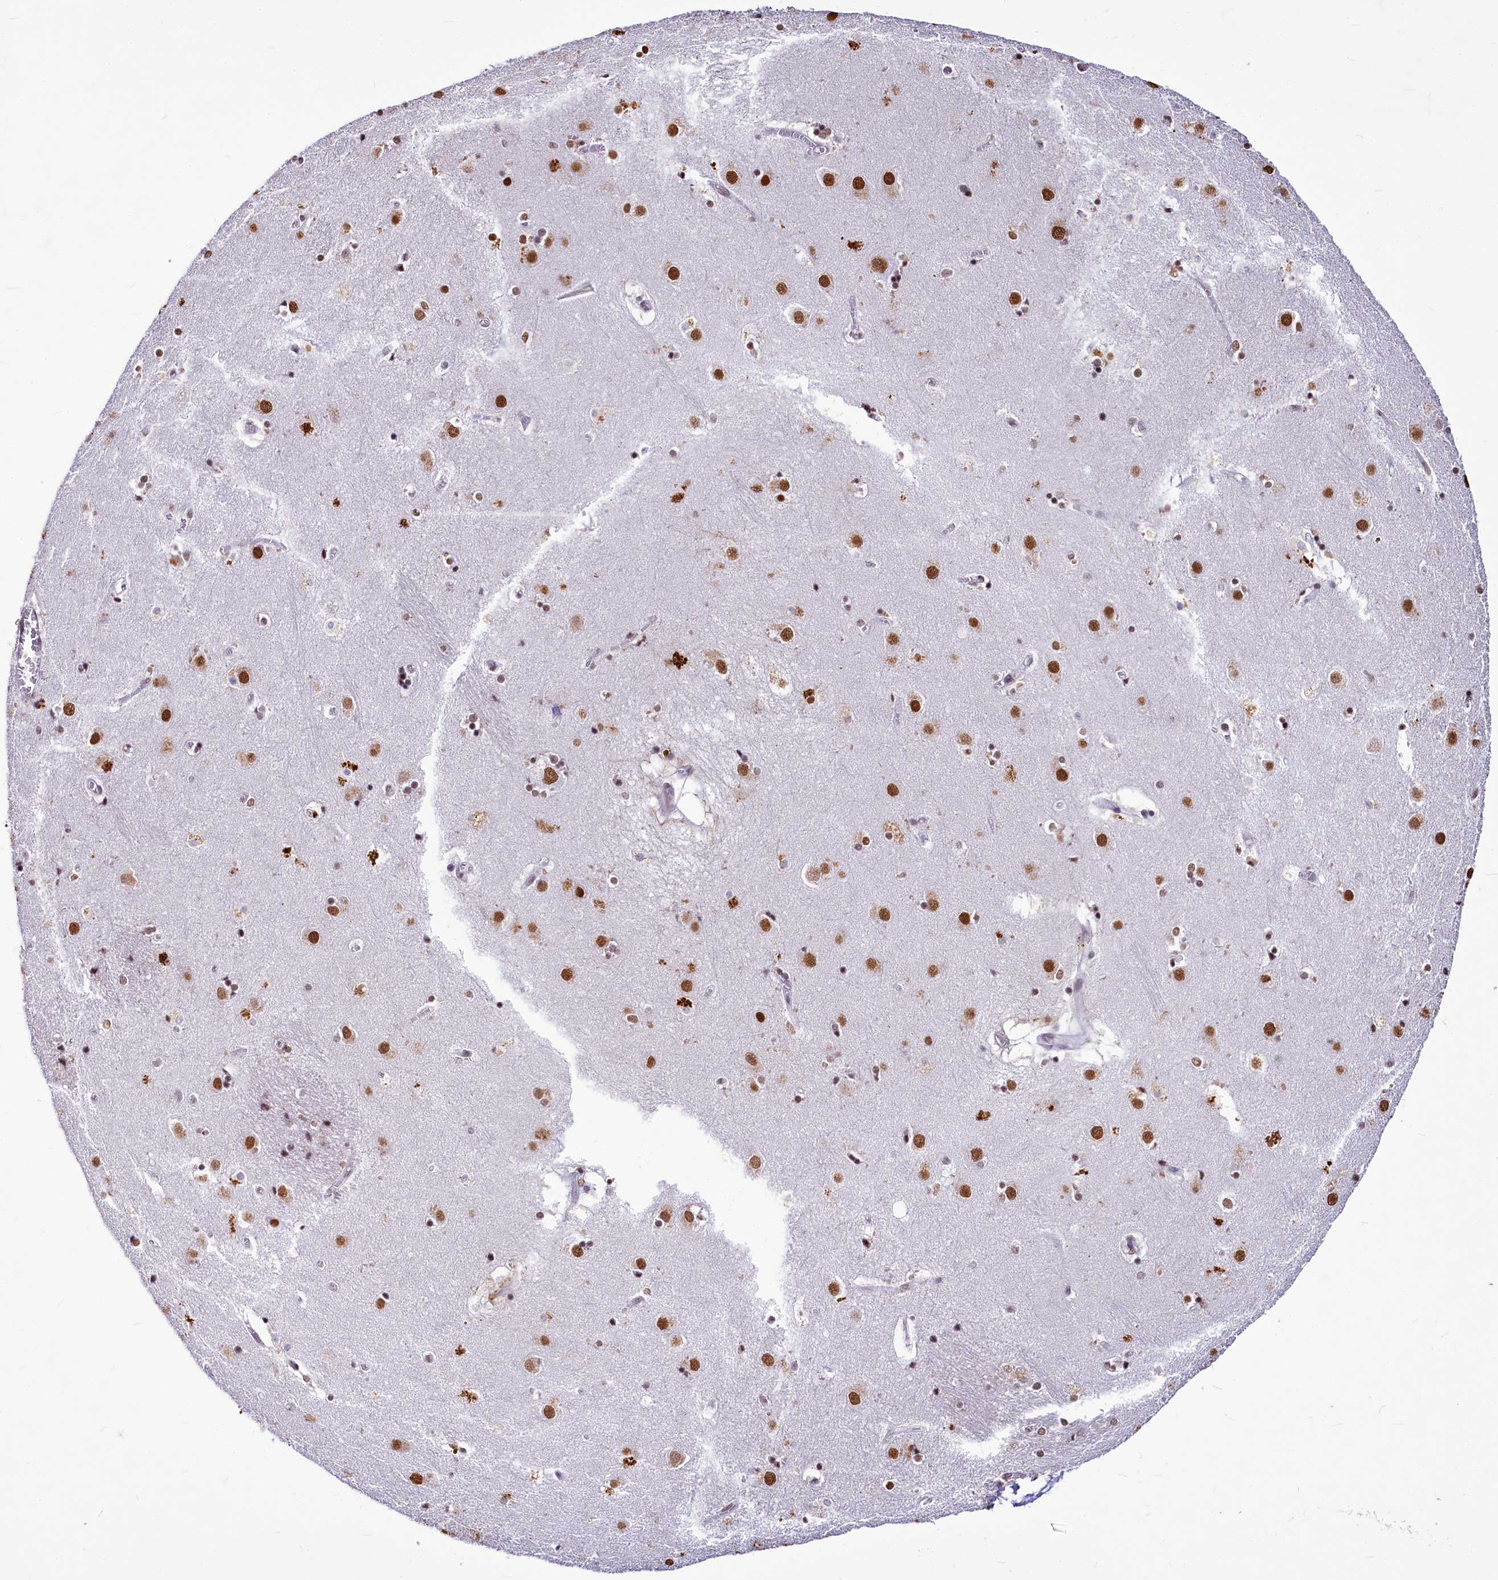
{"staining": {"intensity": "moderate", "quantity": "25%-75%", "location": "nuclear"}, "tissue": "caudate", "cell_type": "Glial cells", "image_type": "normal", "snomed": [{"axis": "morphology", "description": "Normal tissue, NOS"}, {"axis": "topography", "description": "Lateral ventricle wall"}], "caption": "High-power microscopy captured an immunohistochemistry (IHC) photomicrograph of benign caudate, revealing moderate nuclear staining in about 25%-75% of glial cells. The protein is shown in brown color, while the nuclei are stained blue.", "gene": "PARPBP", "patient": {"sex": "male", "age": 70}}